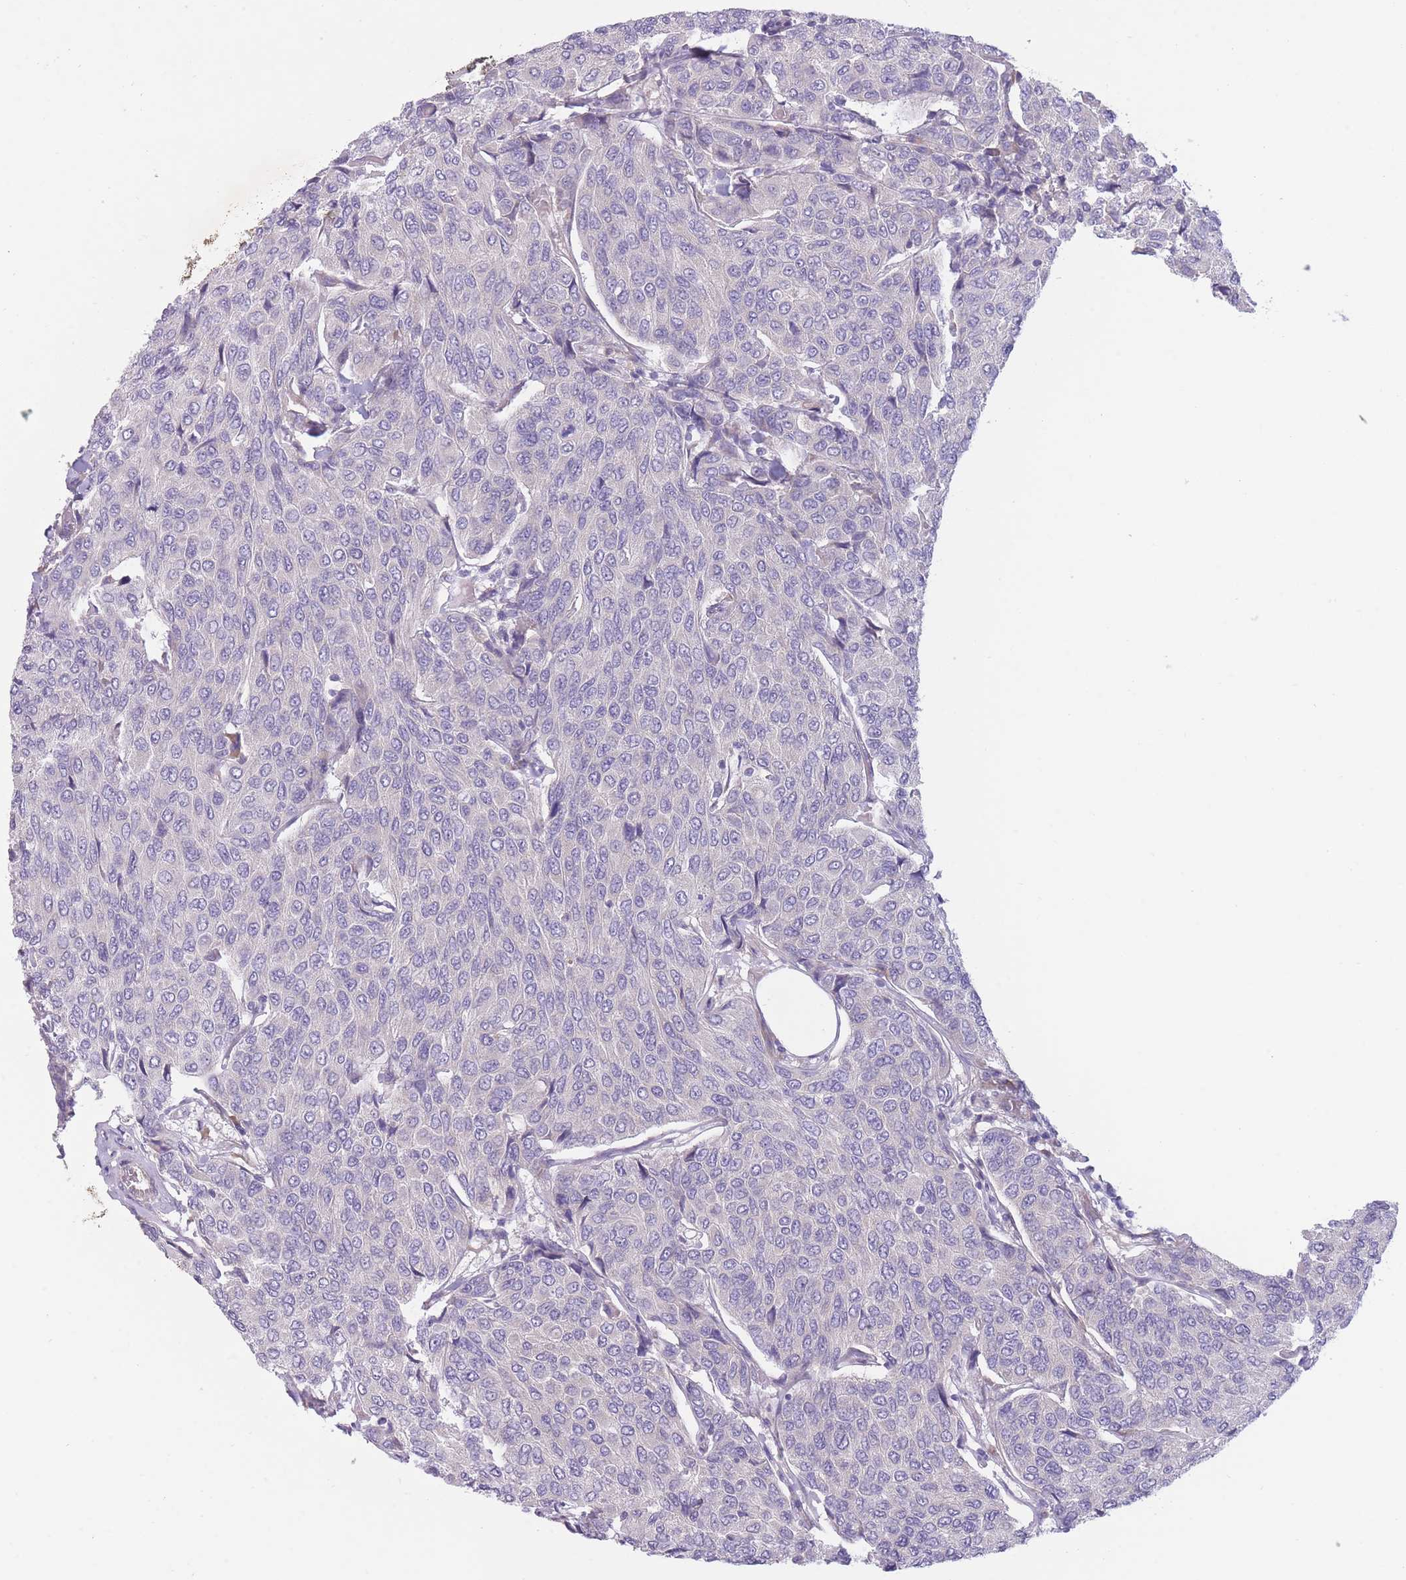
{"staining": {"intensity": "negative", "quantity": "none", "location": "none"}, "tissue": "breast cancer", "cell_type": "Tumor cells", "image_type": "cancer", "snomed": [{"axis": "morphology", "description": "Duct carcinoma"}, {"axis": "topography", "description": "Breast"}], "caption": "Tumor cells are negative for protein expression in human breast cancer (intraductal carcinoma). Brightfield microscopy of immunohistochemistry stained with DAB (brown) and hematoxylin (blue), captured at high magnification.", "gene": "PNPLA5", "patient": {"sex": "female", "age": 55}}